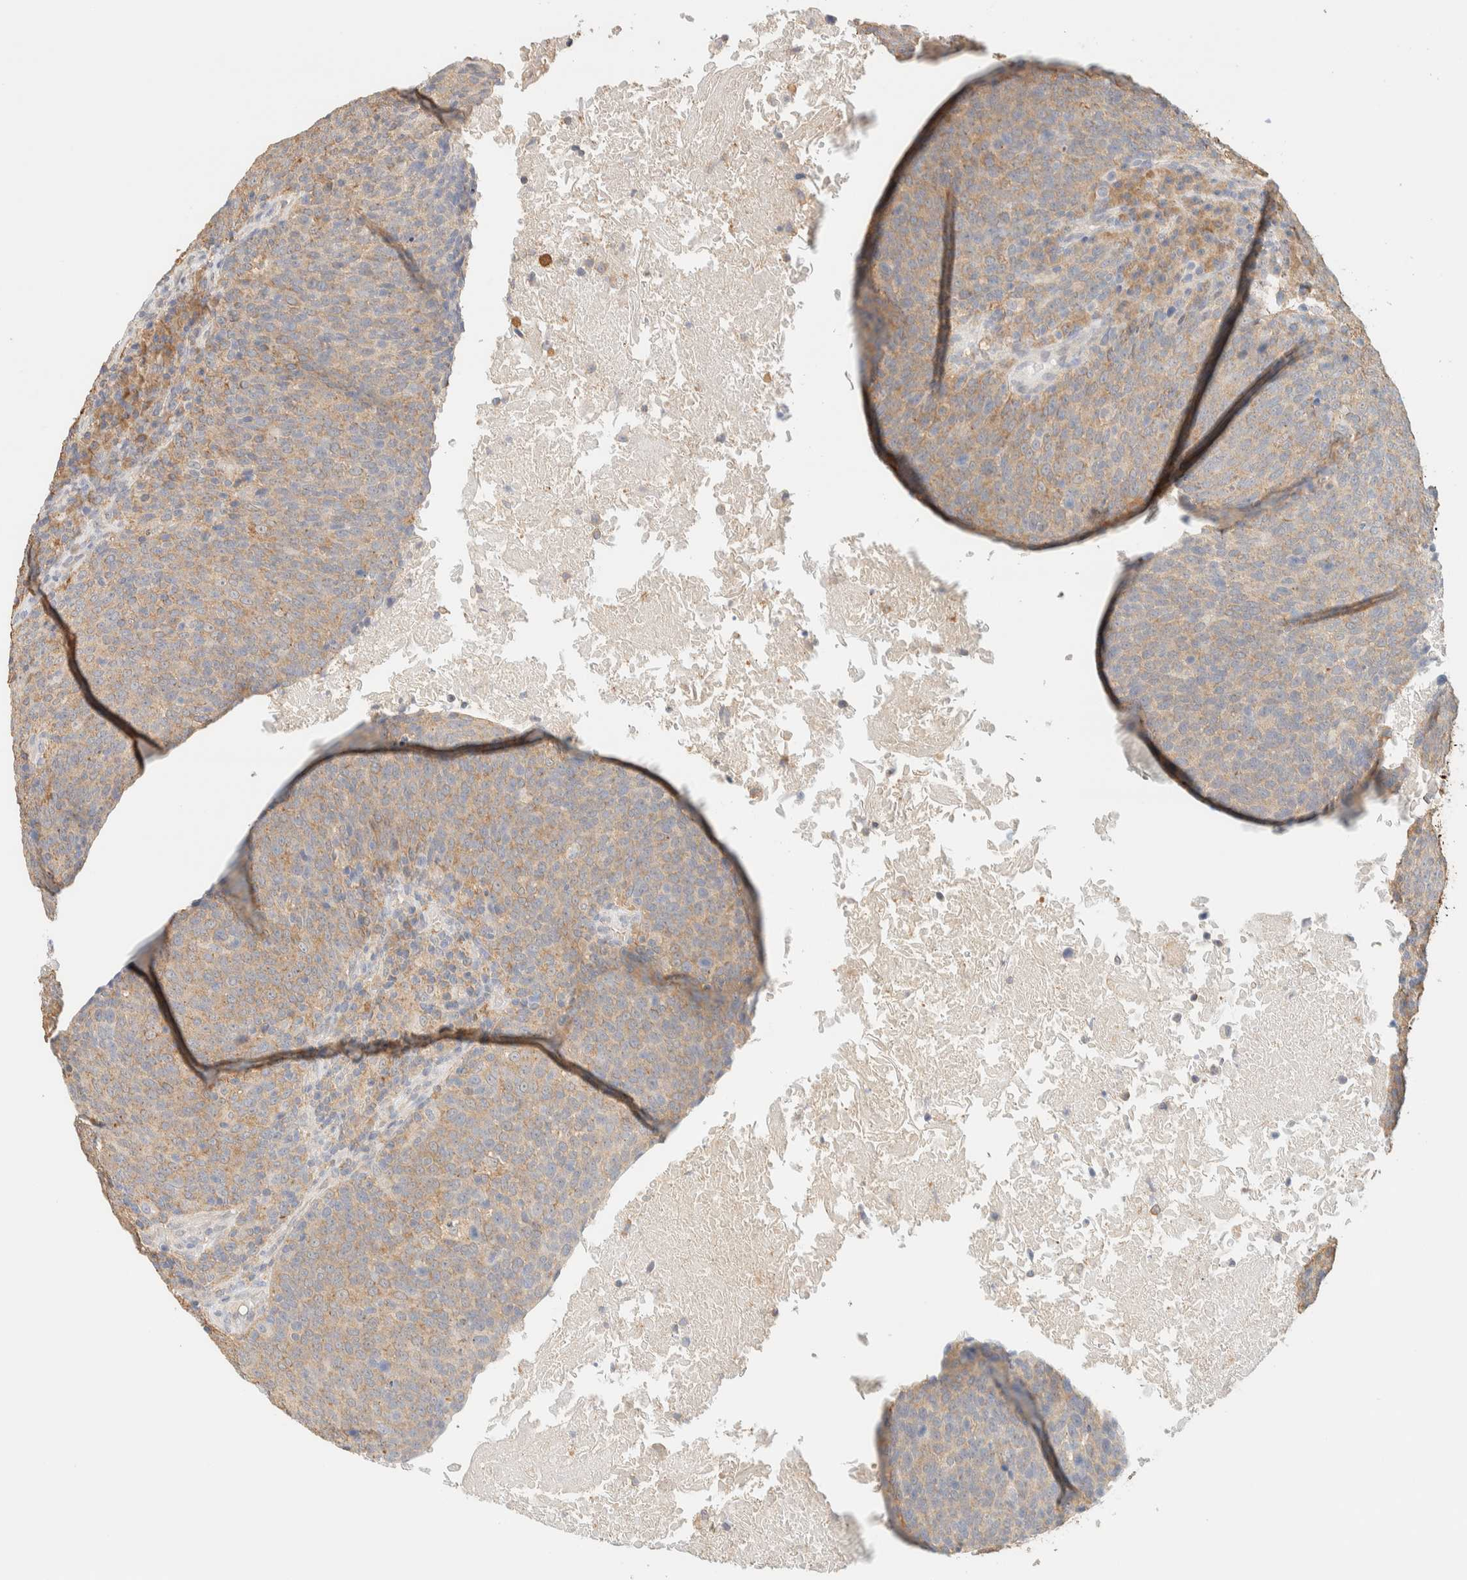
{"staining": {"intensity": "weak", "quantity": ">75%", "location": "cytoplasmic/membranous"}, "tissue": "head and neck cancer", "cell_type": "Tumor cells", "image_type": "cancer", "snomed": [{"axis": "morphology", "description": "Squamous cell carcinoma, NOS"}, {"axis": "morphology", "description": "Squamous cell carcinoma, metastatic, NOS"}, {"axis": "topography", "description": "Lymph node"}, {"axis": "topography", "description": "Head-Neck"}], "caption": "Immunohistochemical staining of human head and neck metastatic squamous cell carcinoma demonstrates low levels of weak cytoplasmic/membranous staining in approximately >75% of tumor cells.", "gene": "TBC1D8B", "patient": {"sex": "male", "age": 62}}